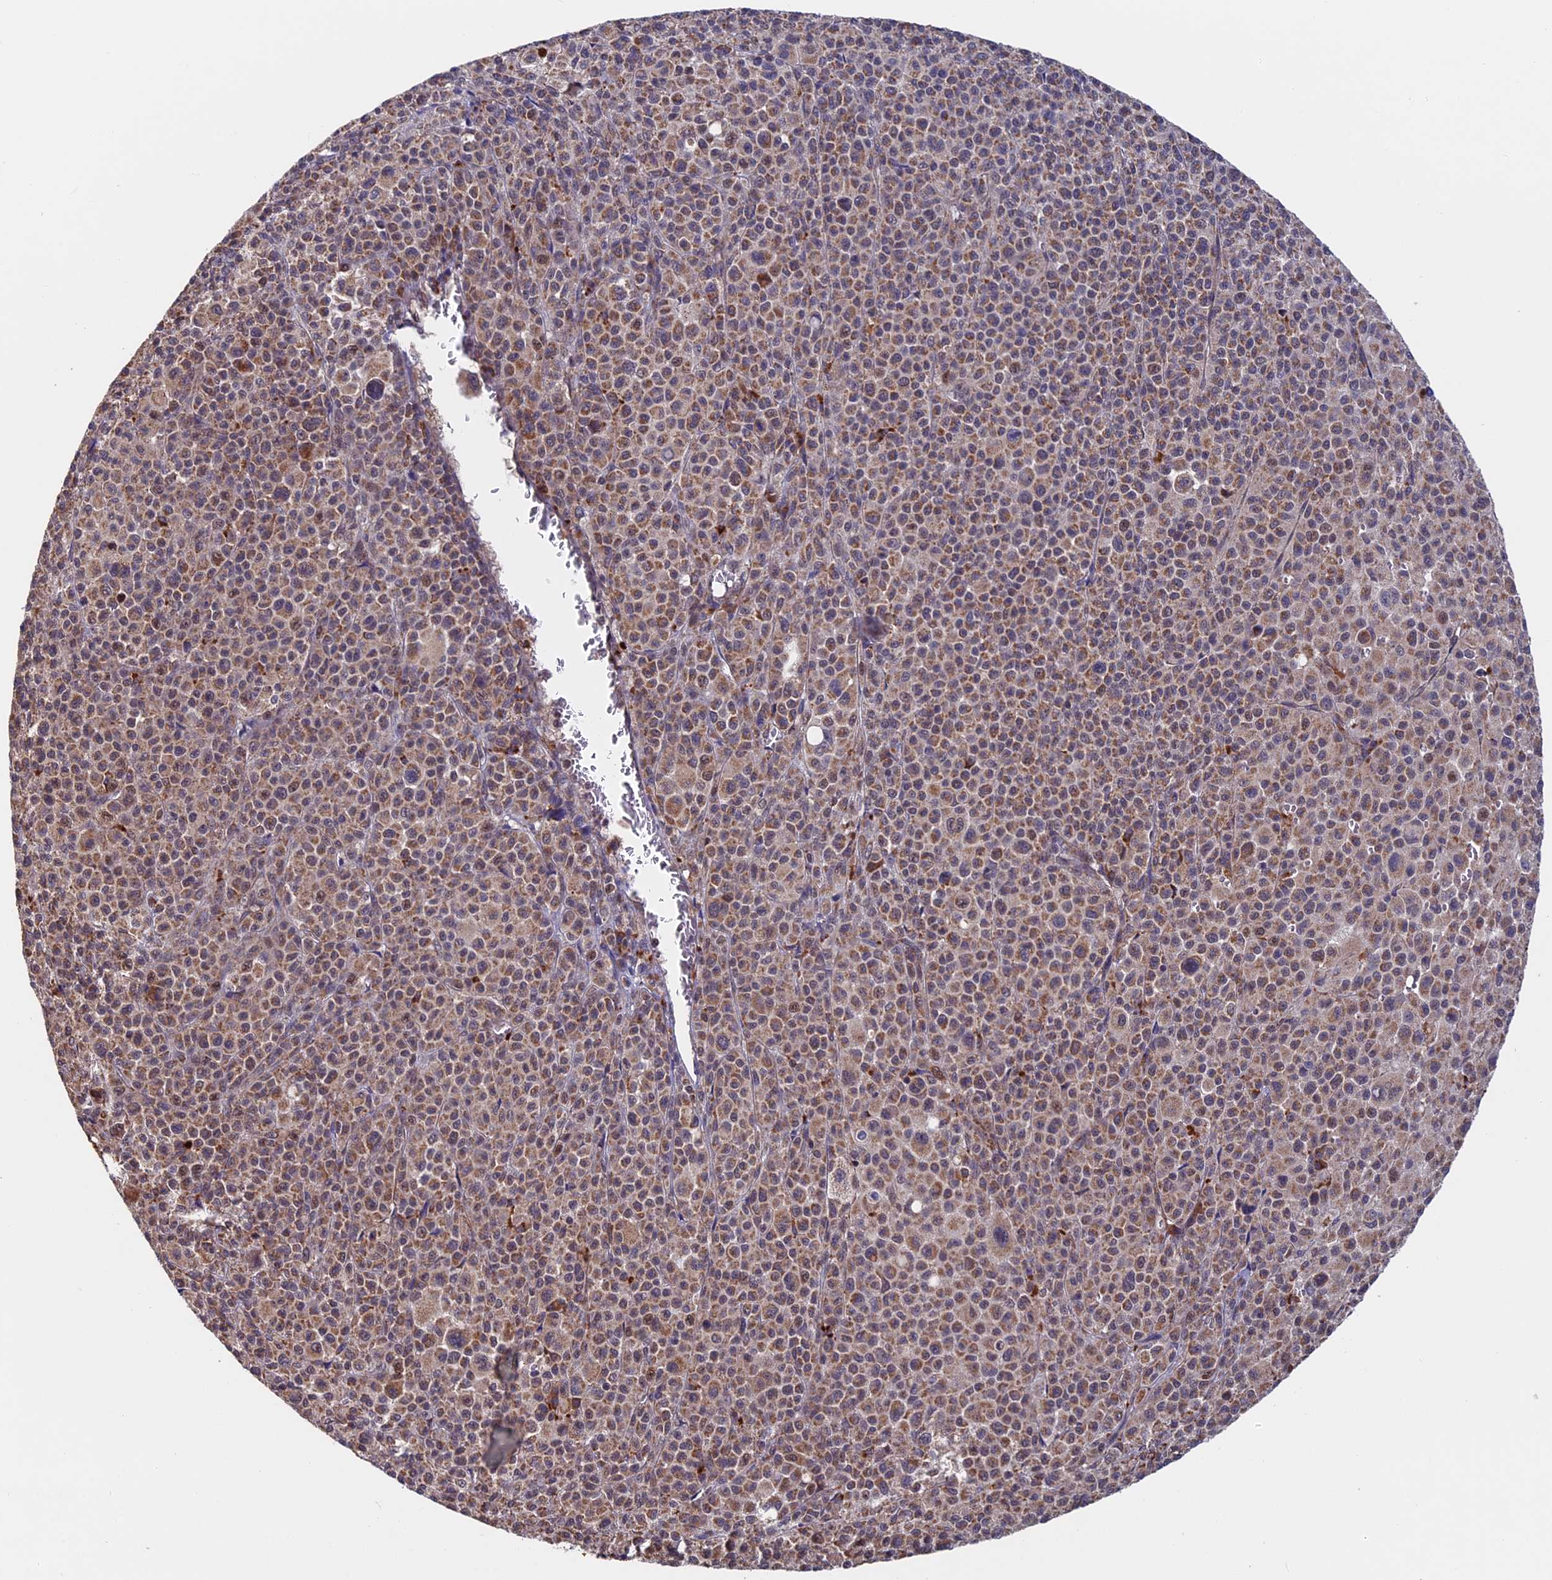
{"staining": {"intensity": "moderate", "quantity": ">75%", "location": "cytoplasmic/membranous"}, "tissue": "melanoma", "cell_type": "Tumor cells", "image_type": "cancer", "snomed": [{"axis": "morphology", "description": "Malignant melanoma, Metastatic site"}, {"axis": "topography", "description": "Skin"}], "caption": "Immunohistochemistry (IHC) micrograph of neoplastic tissue: malignant melanoma (metastatic site) stained using immunohistochemistry (IHC) reveals medium levels of moderate protein expression localized specifically in the cytoplasmic/membranous of tumor cells, appearing as a cytoplasmic/membranous brown color.", "gene": "RNF17", "patient": {"sex": "female", "age": 74}}